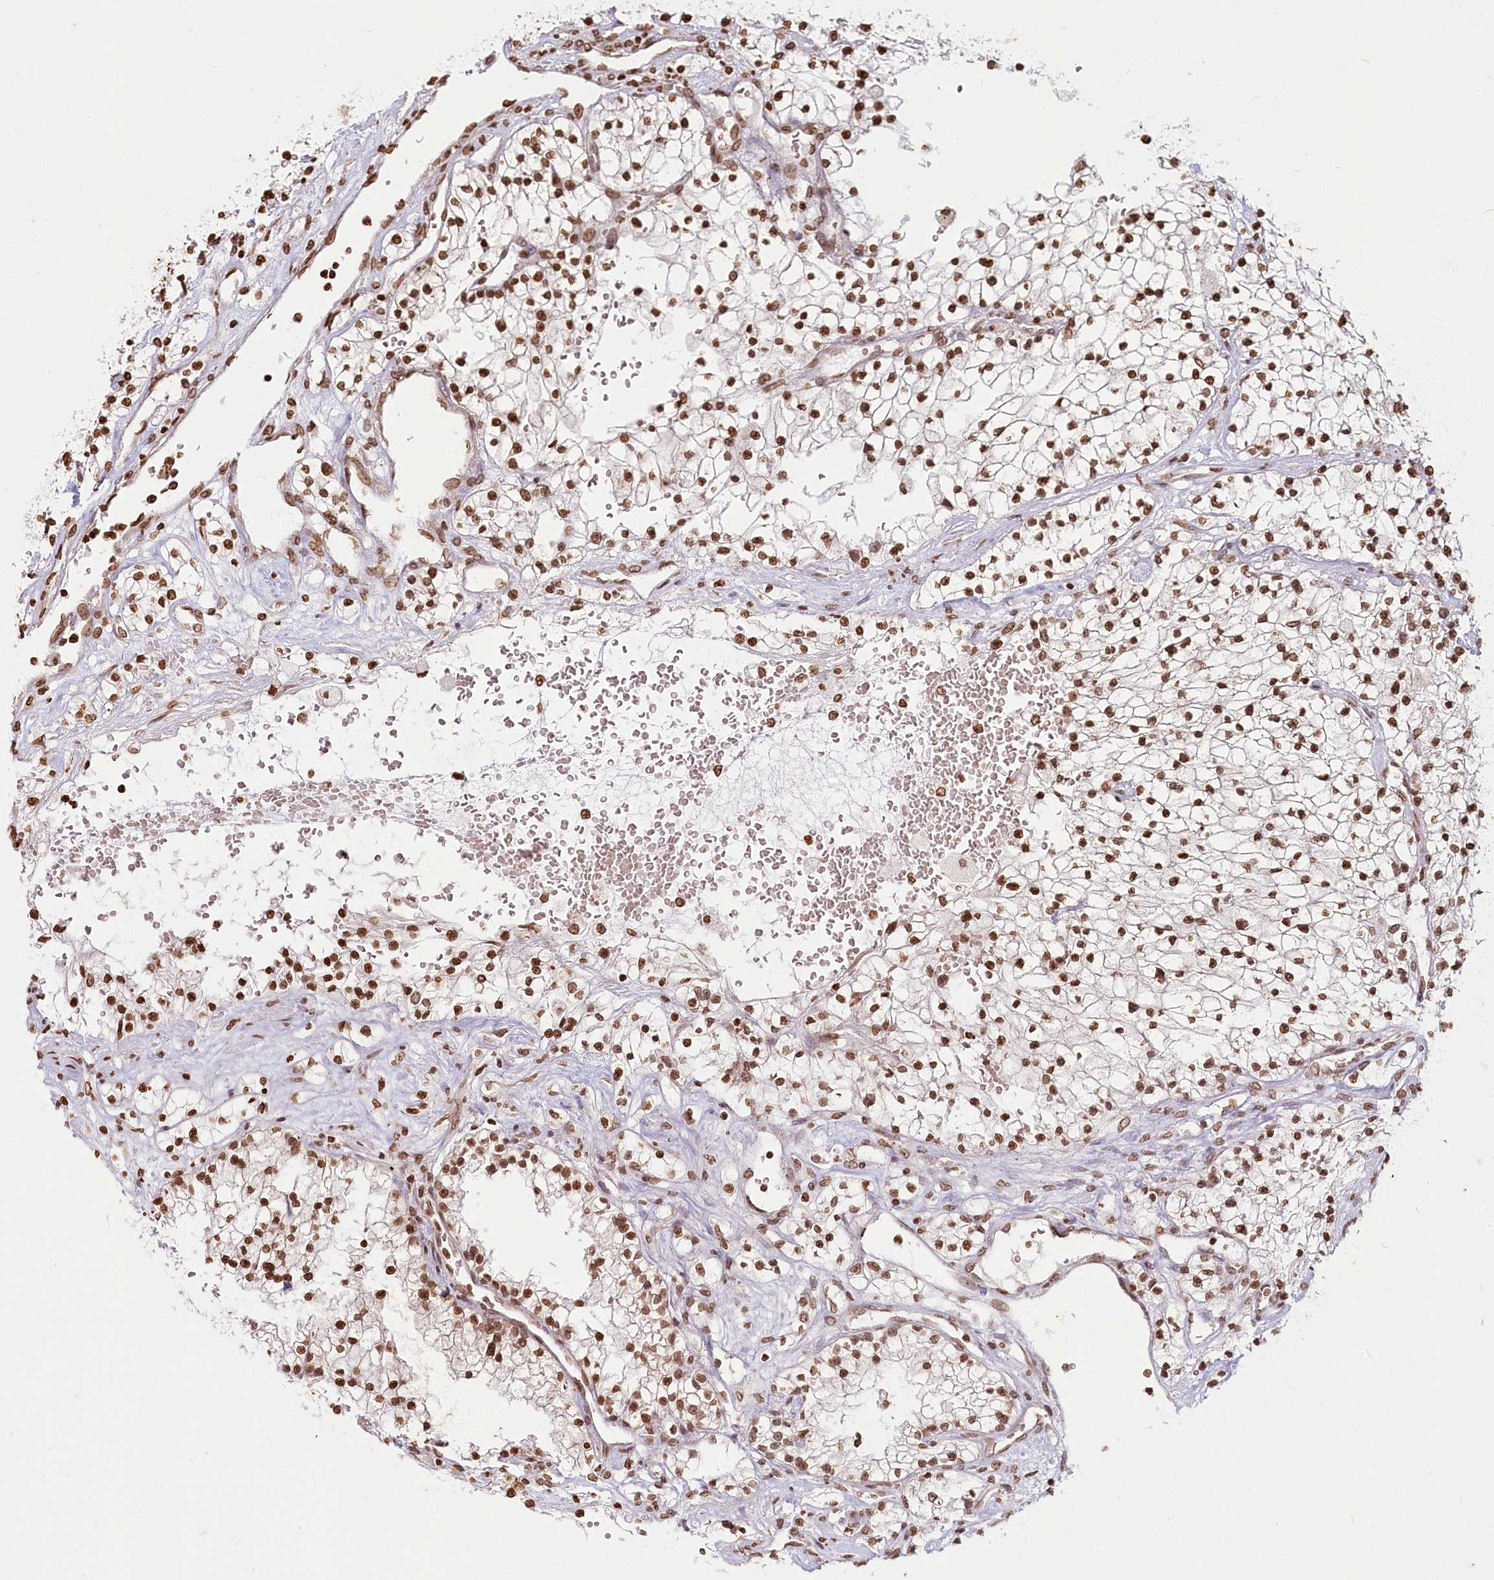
{"staining": {"intensity": "moderate", "quantity": ">75%", "location": "nuclear"}, "tissue": "renal cancer", "cell_type": "Tumor cells", "image_type": "cancer", "snomed": [{"axis": "morphology", "description": "Normal tissue, NOS"}, {"axis": "morphology", "description": "Adenocarcinoma, NOS"}, {"axis": "topography", "description": "Kidney"}], "caption": "IHC of human renal adenocarcinoma exhibits medium levels of moderate nuclear staining in about >75% of tumor cells.", "gene": "FAM13A", "patient": {"sex": "male", "age": 68}}